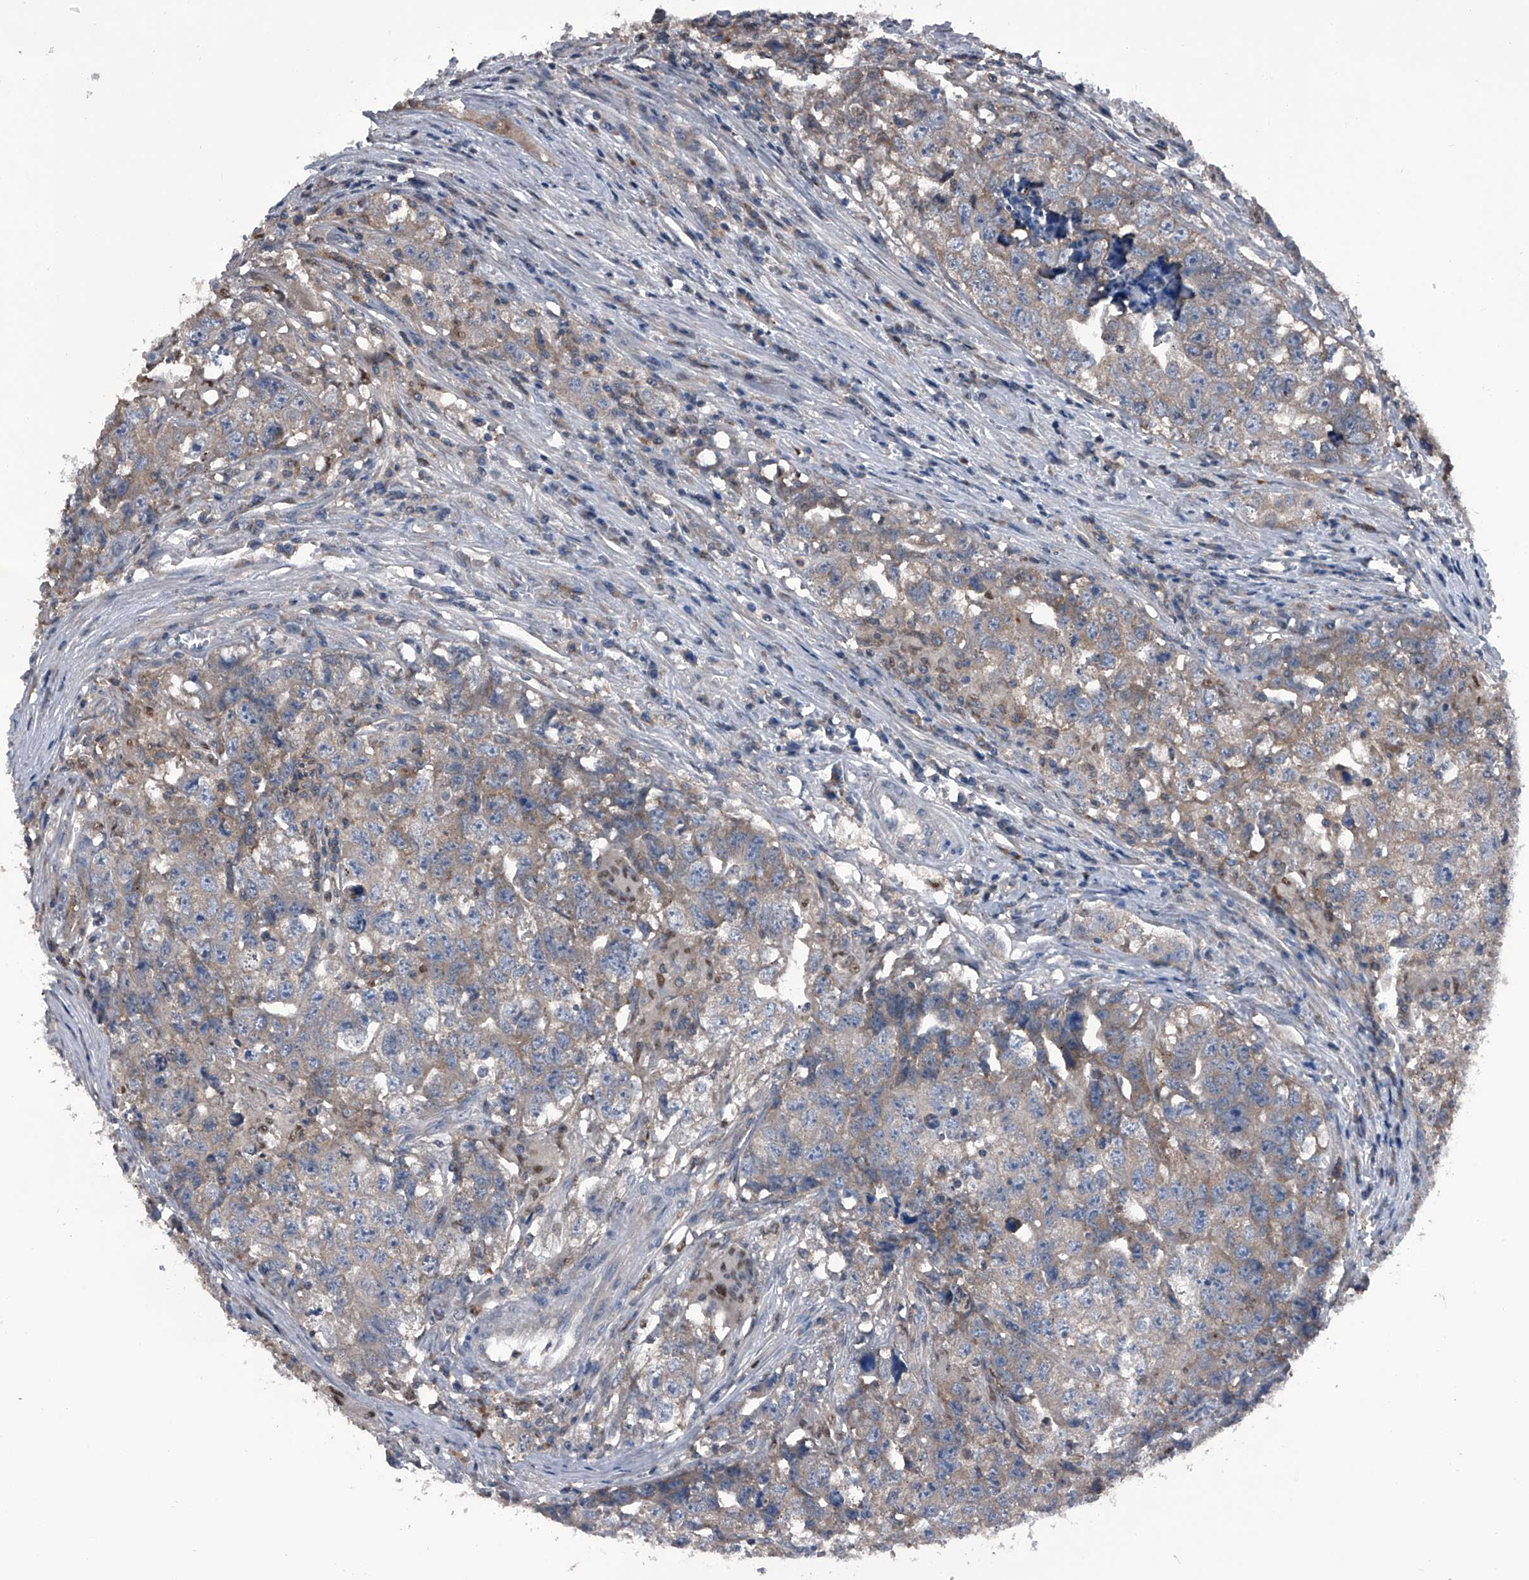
{"staining": {"intensity": "weak", "quantity": "<25%", "location": "cytoplasmic/membranous"}, "tissue": "testis cancer", "cell_type": "Tumor cells", "image_type": "cancer", "snomed": [{"axis": "morphology", "description": "Seminoma, NOS"}, {"axis": "morphology", "description": "Carcinoma, Embryonal, NOS"}, {"axis": "topography", "description": "Testis"}], "caption": "Immunohistochemical staining of human embryonal carcinoma (testis) shows no significant expression in tumor cells.", "gene": "PIP5K1A", "patient": {"sex": "male", "age": 43}}